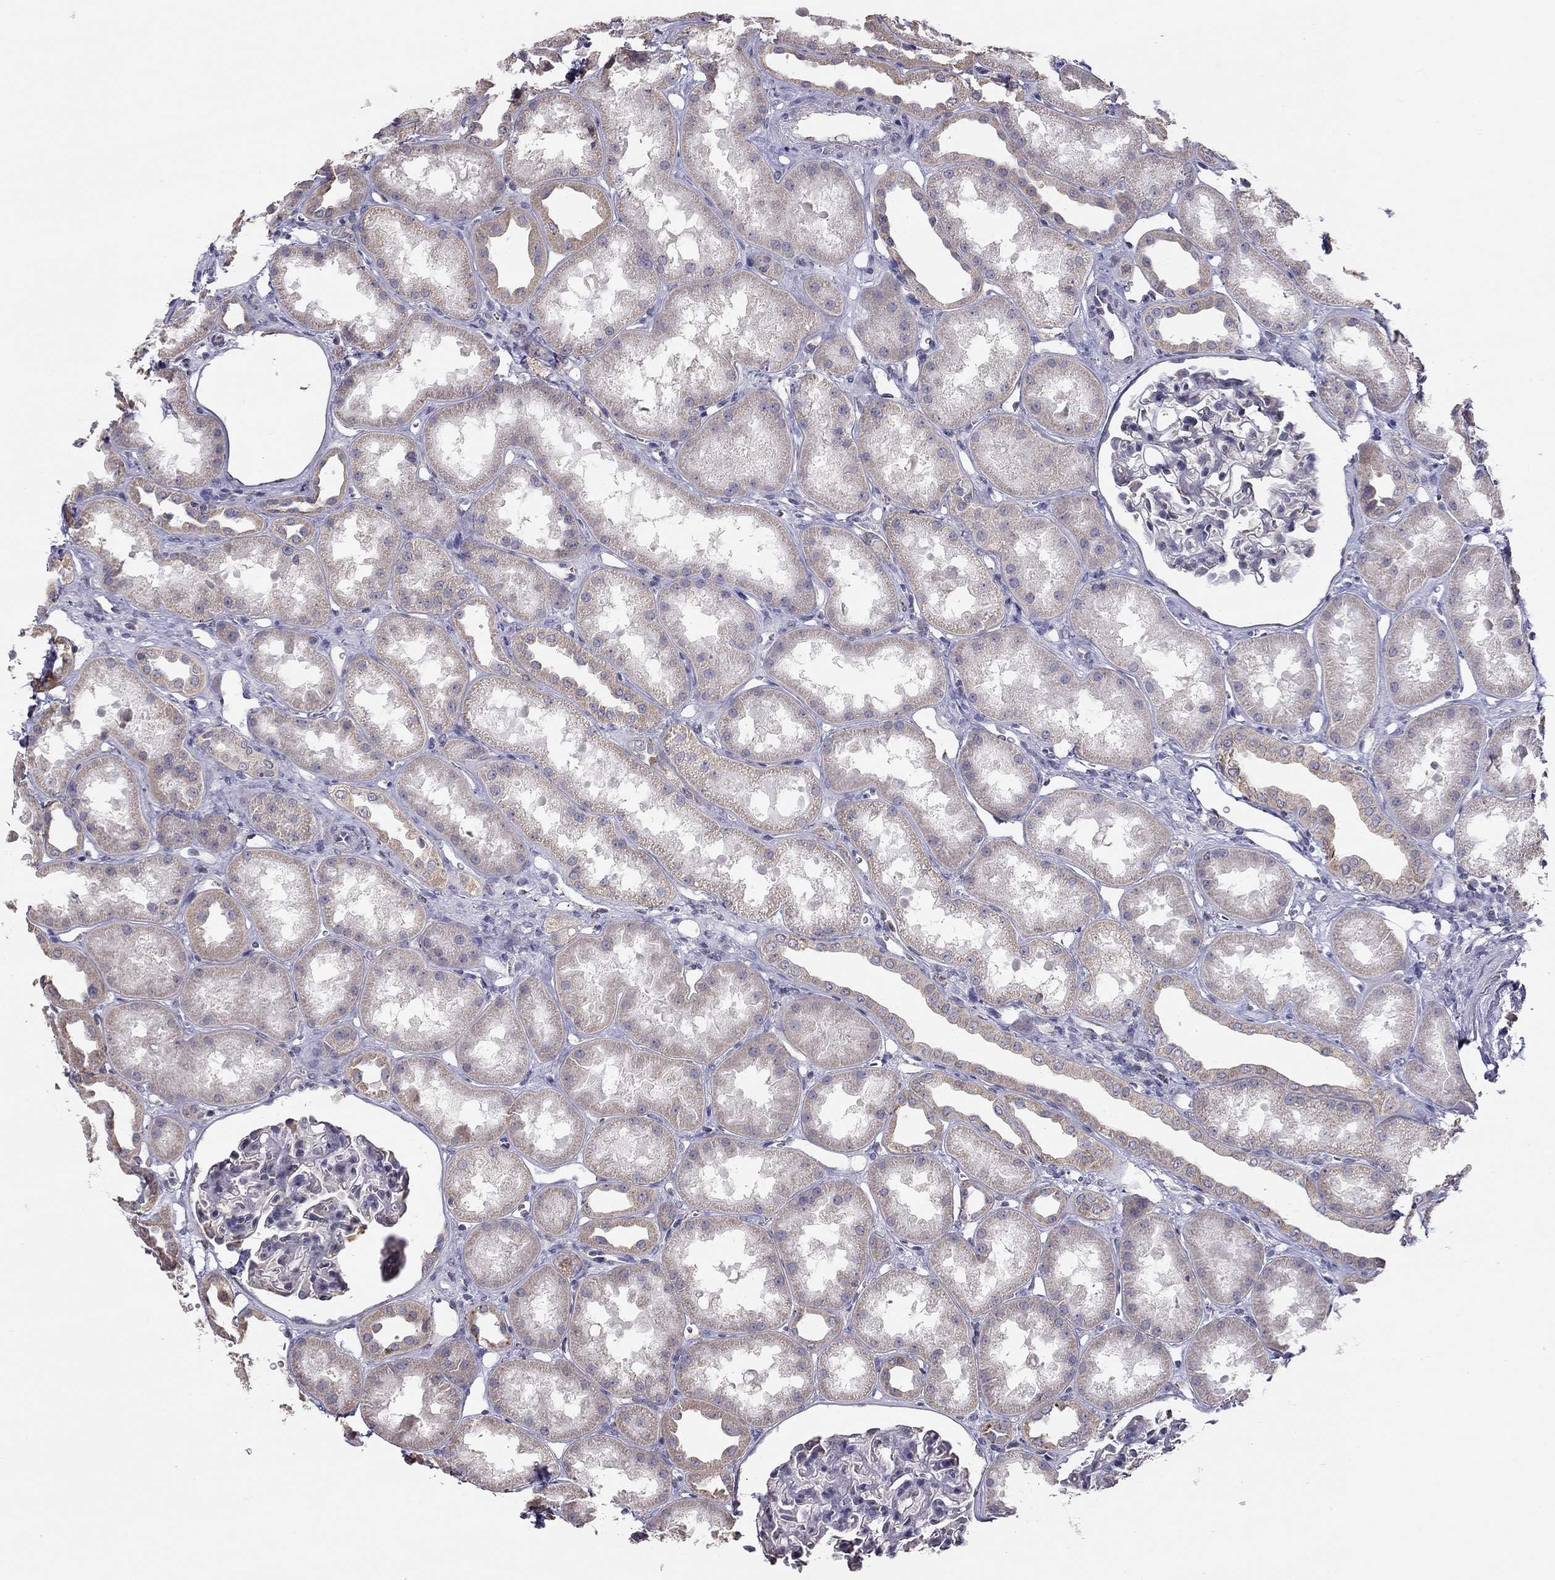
{"staining": {"intensity": "negative", "quantity": "none", "location": "none"}, "tissue": "kidney", "cell_type": "Cells in glomeruli", "image_type": "normal", "snomed": [{"axis": "morphology", "description": "Normal tissue, NOS"}, {"axis": "topography", "description": "Kidney"}], "caption": "This is an immunohistochemistry (IHC) histopathology image of unremarkable human kidney. There is no expression in cells in glomeruli.", "gene": "LRIT3", "patient": {"sex": "male", "age": 61}}